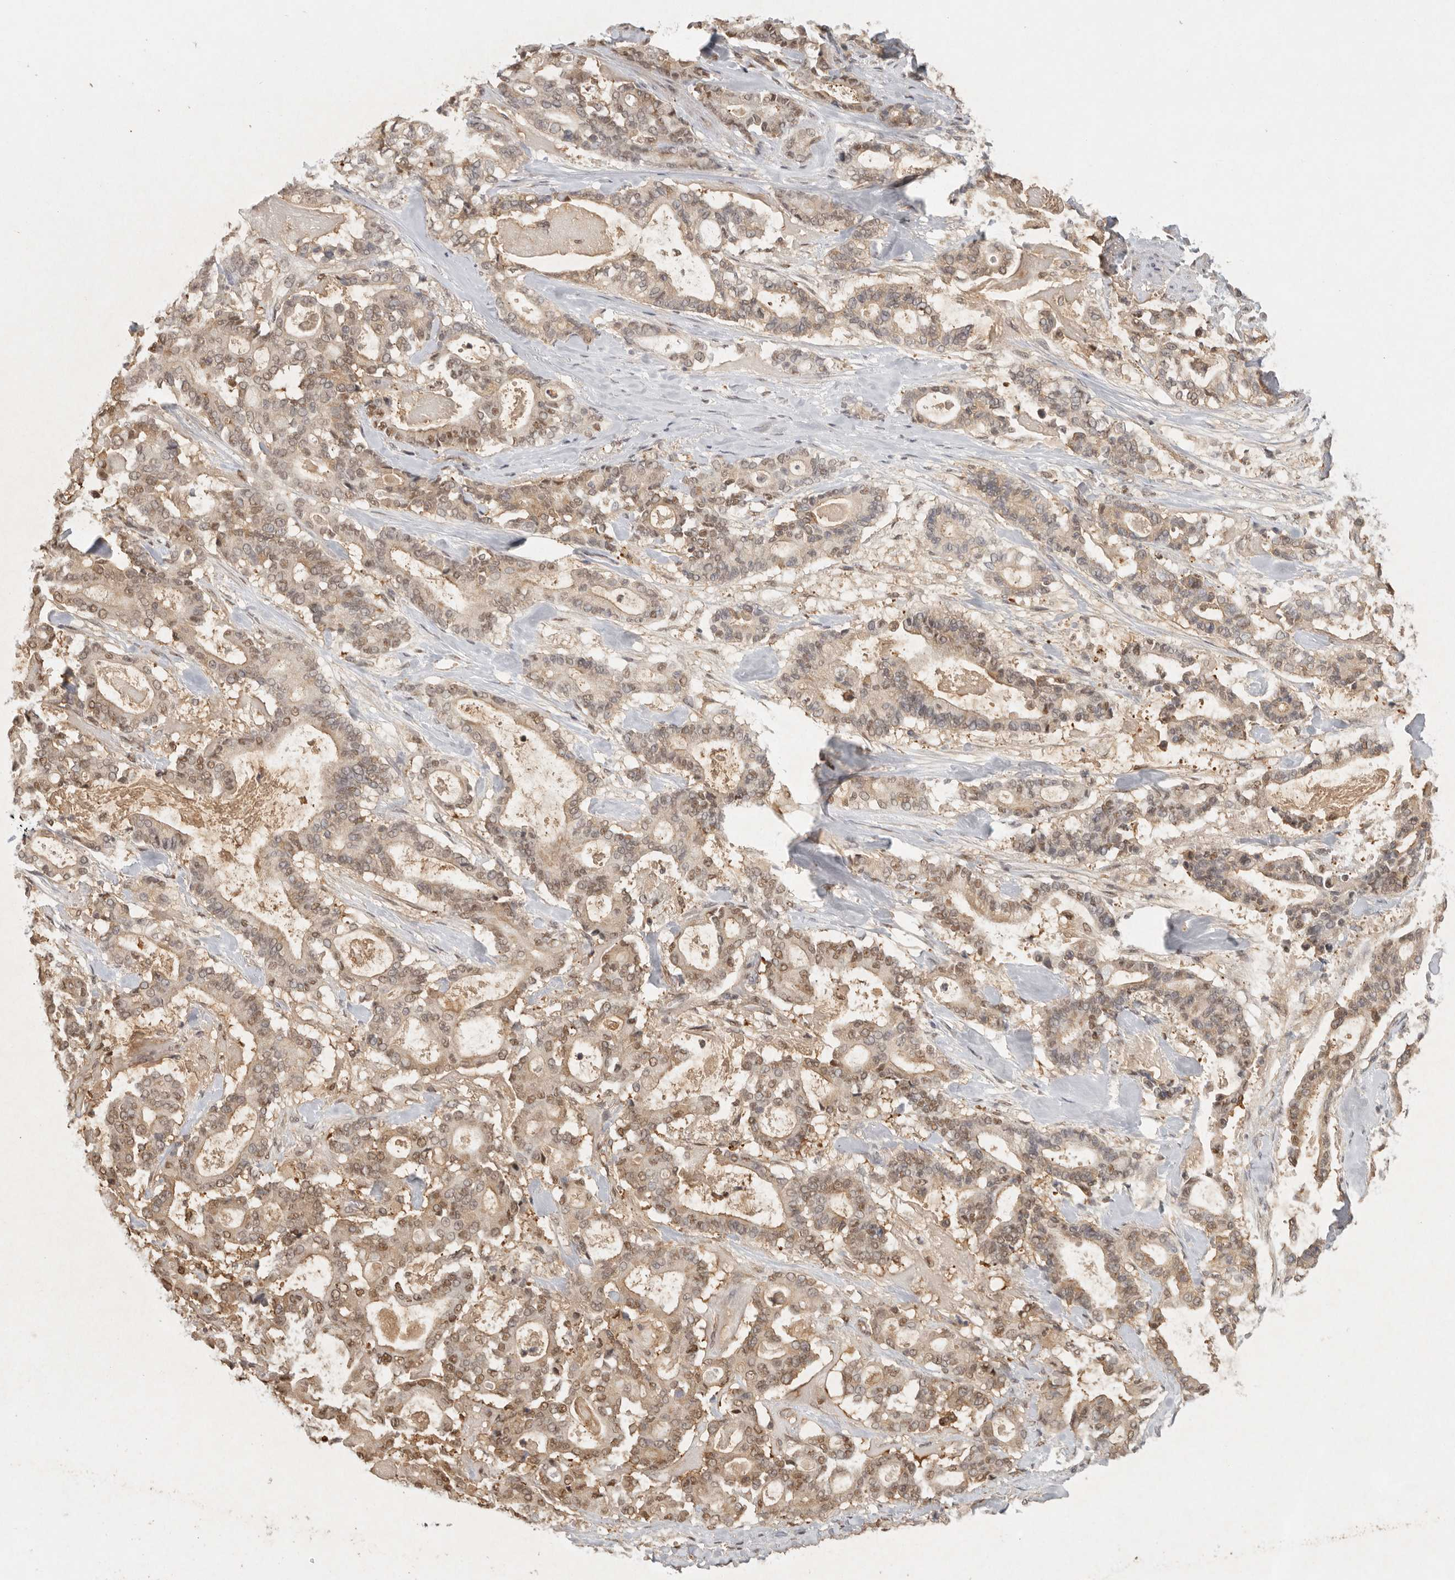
{"staining": {"intensity": "moderate", "quantity": ">75%", "location": "cytoplasmic/membranous,nuclear"}, "tissue": "pancreatic cancer", "cell_type": "Tumor cells", "image_type": "cancer", "snomed": [{"axis": "morphology", "description": "Adenocarcinoma, NOS"}, {"axis": "topography", "description": "Pancreas"}], "caption": "Tumor cells exhibit moderate cytoplasmic/membranous and nuclear positivity in approximately >75% of cells in adenocarcinoma (pancreatic).", "gene": "PSMA5", "patient": {"sex": "male", "age": 63}}